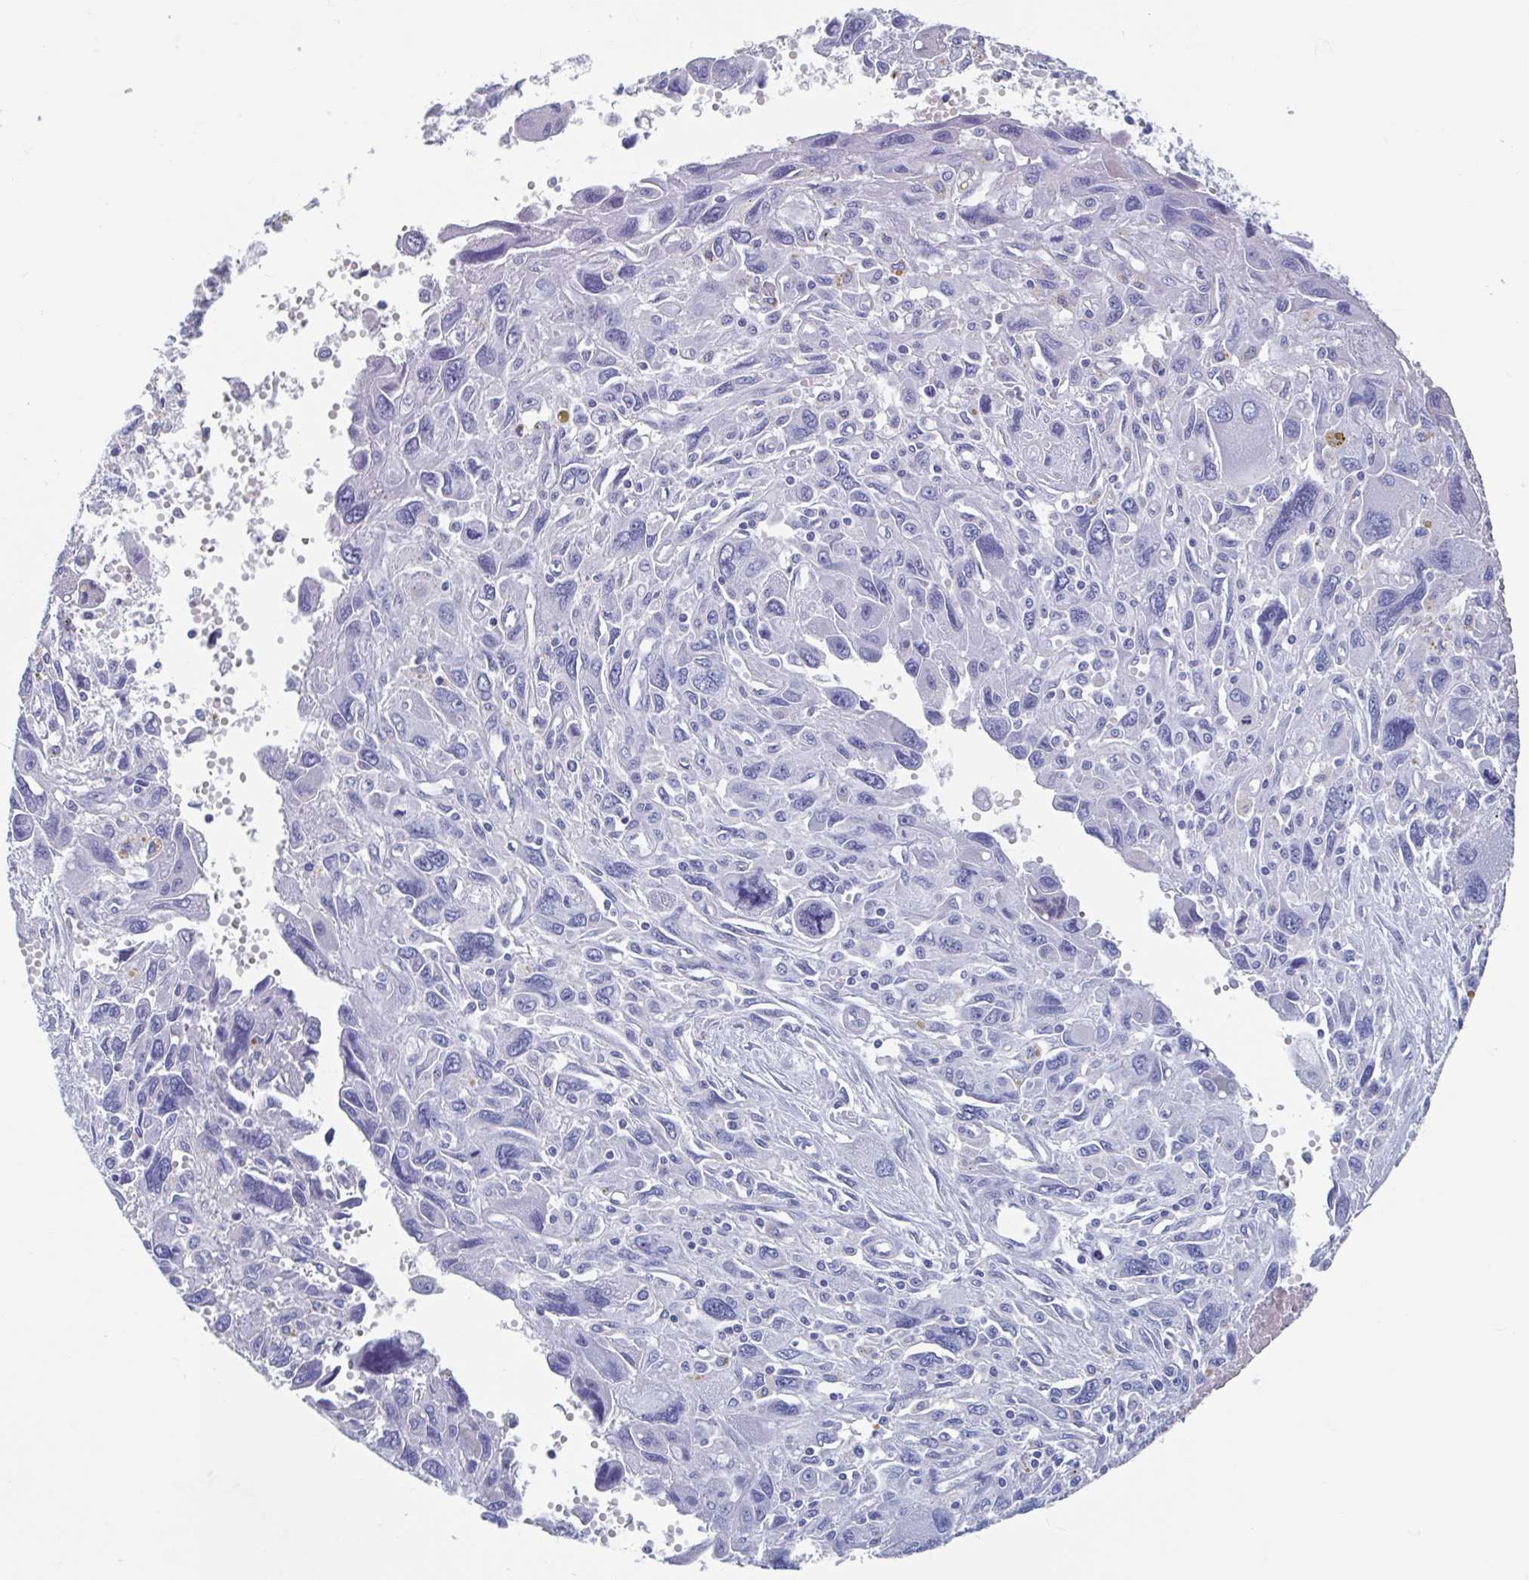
{"staining": {"intensity": "negative", "quantity": "none", "location": "none"}, "tissue": "pancreatic cancer", "cell_type": "Tumor cells", "image_type": "cancer", "snomed": [{"axis": "morphology", "description": "Adenocarcinoma, NOS"}, {"axis": "topography", "description": "Pancreas"}], "caption": "Tumor cells show no significant expression in pancreatic cancer.", "gene": "SHCBP1L", "patient": {"sex": "female", "age": 47}}